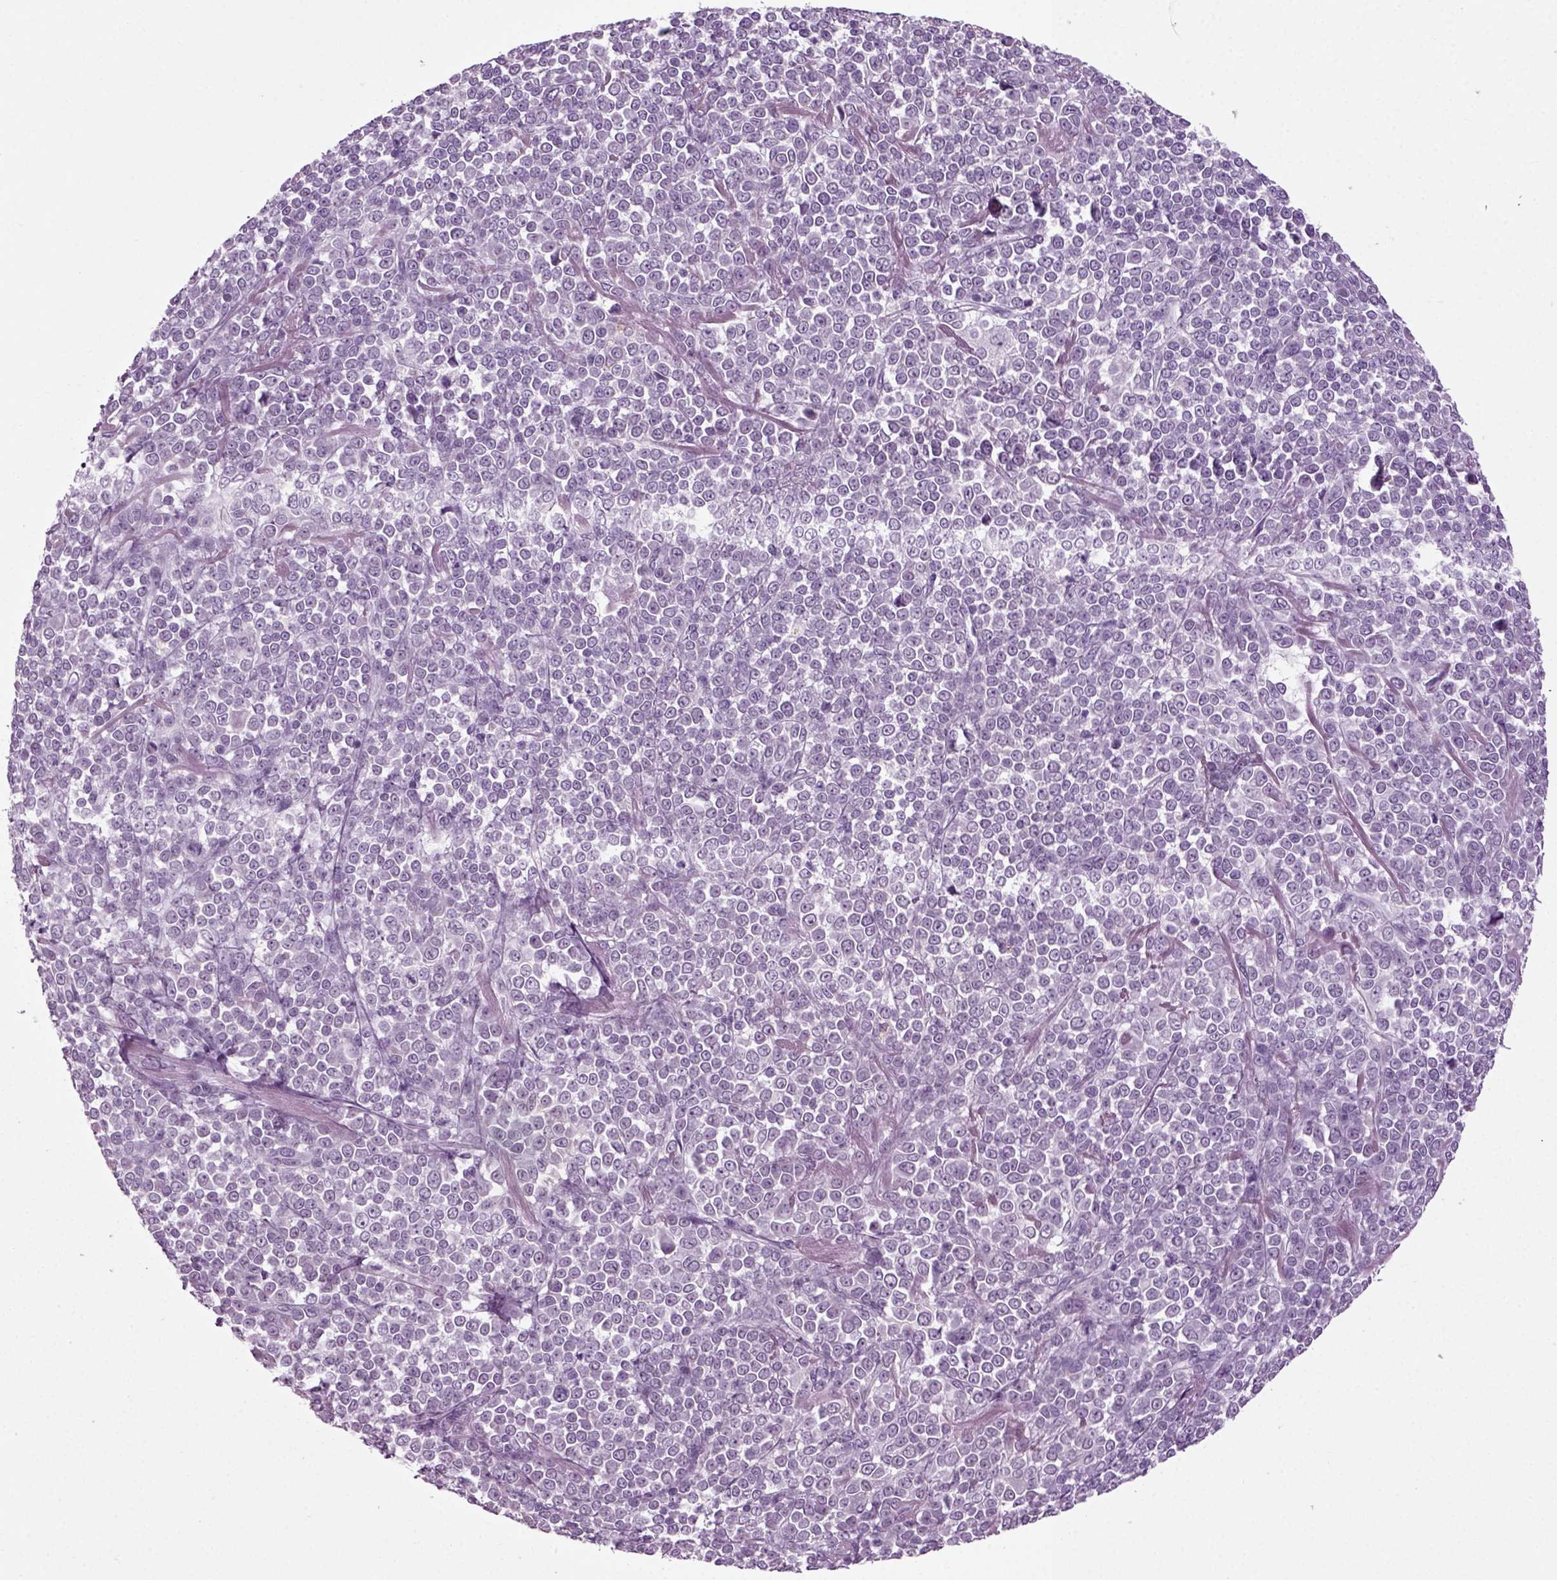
{"staining": {"intensity": "negative", "quantity": "none", "location": "none"}, "tissue": "melanoma", "cell_type": "Tumor cells", "image_type": "cancer", "snomed": [{"axis": "morphology", "description": "Malignant melanoma, NOS"}, {"axis": "topography", "description": "Skin"}], "caption": "This is an immunohistochemistry (IHC) histopathology image of melanoma. There is no staining in tumor cells.", "gene": "ZC2HC1C", "patient": {"sex": "female", "age": 95}}